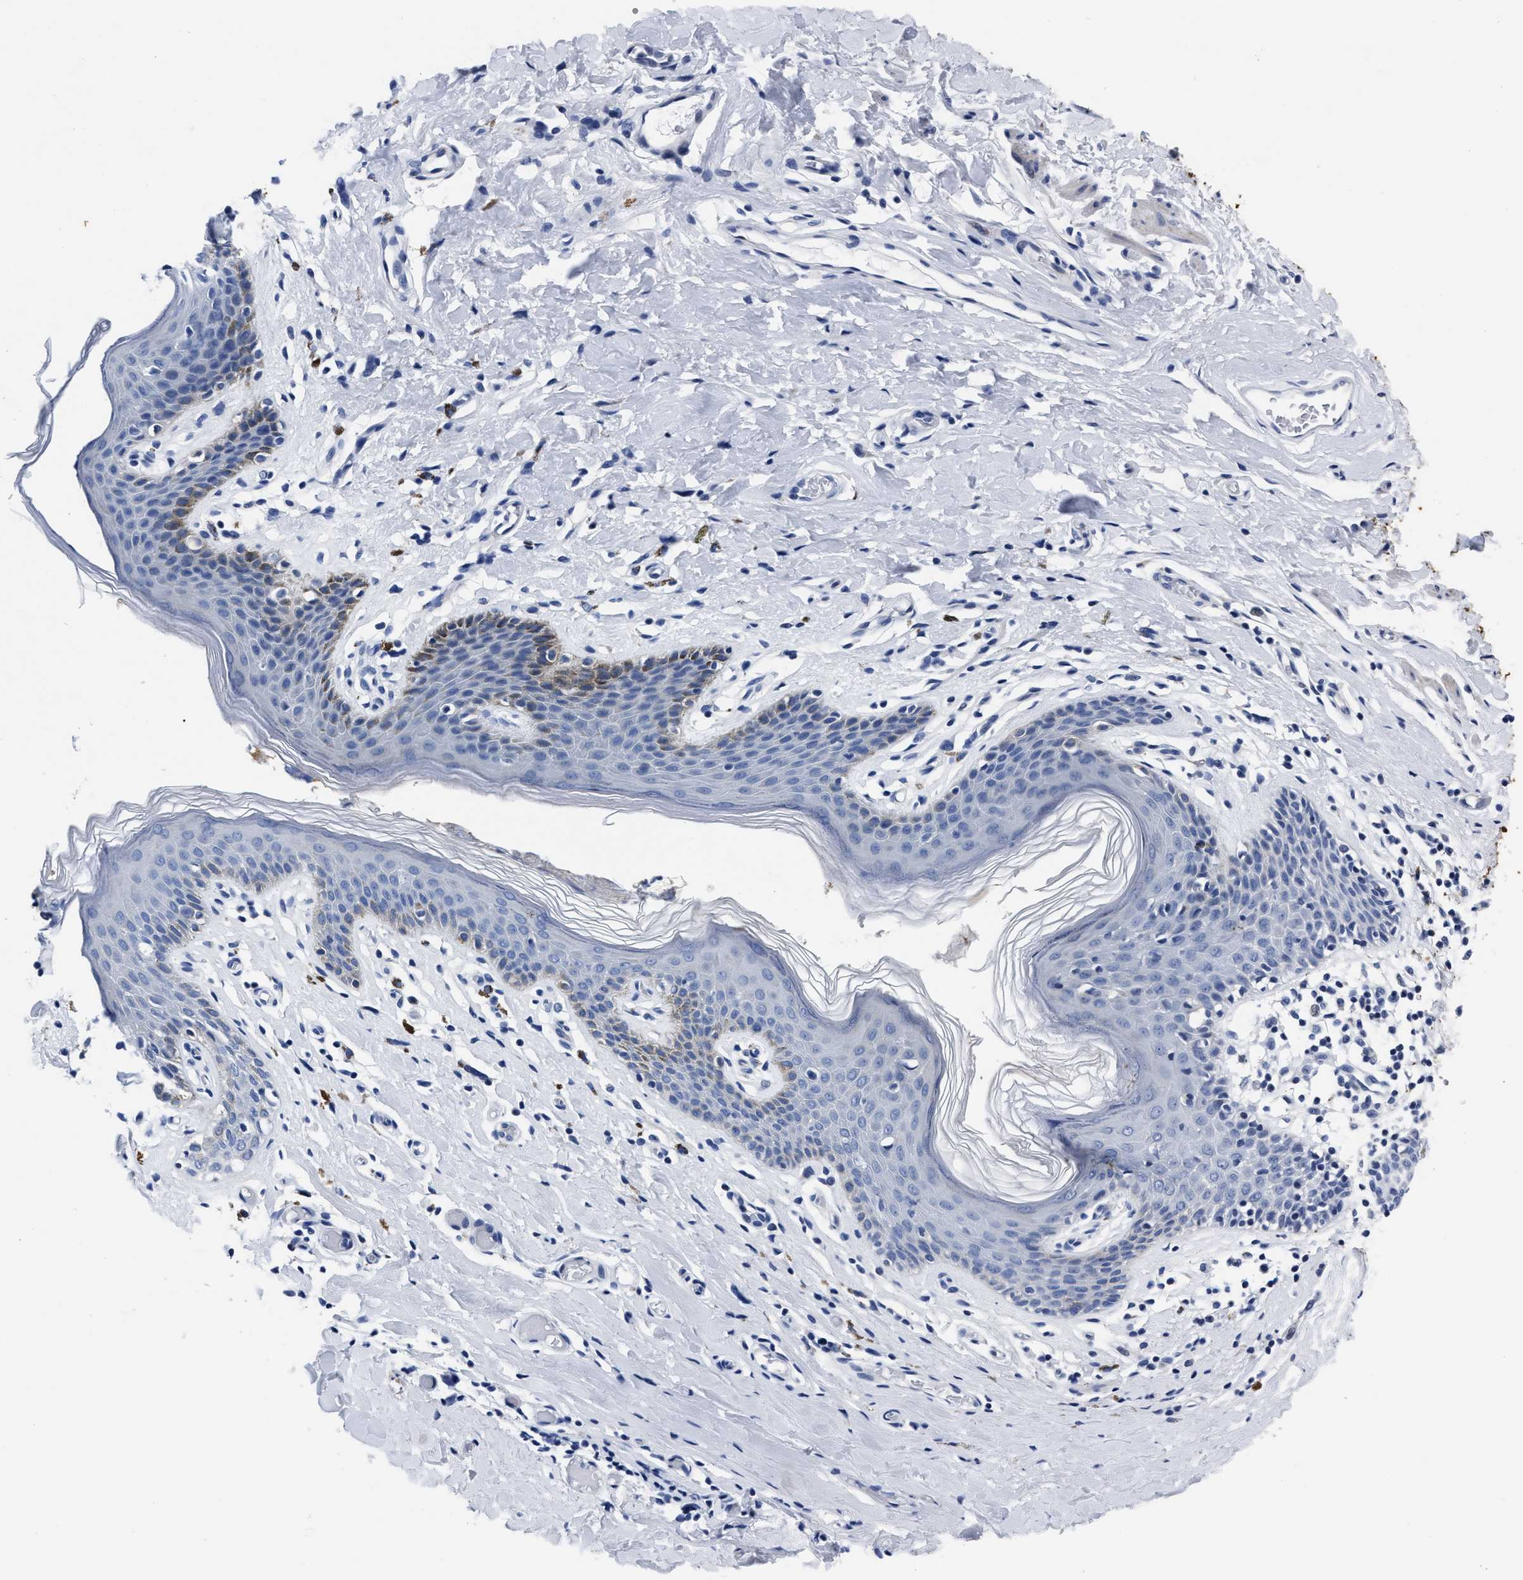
{"staining": {"intensity": "moderate", "quantity": "<25%", "location": "cytoplasmic/membranous"}, "tissue": "skin", "cell_type": "Epidermal cells", "image_type": "normal", "snomed": [{"axis": "morphology", "description": "Normal tissue, NOS"}, {"axis": "topography", "description": "Vulva"}], "caption": "Protein staining of benign skin demonstrates moderate cytoplasmic/membranous positivity in approximately <25% of epidermal cells. The protein of interest is stained brown, and the nuclei are stained in blue (DAB IHC with brightfield microscopy, high magnification).", "gene": "MOV10L1", "patient": {"sex": "female", "age": 66}}